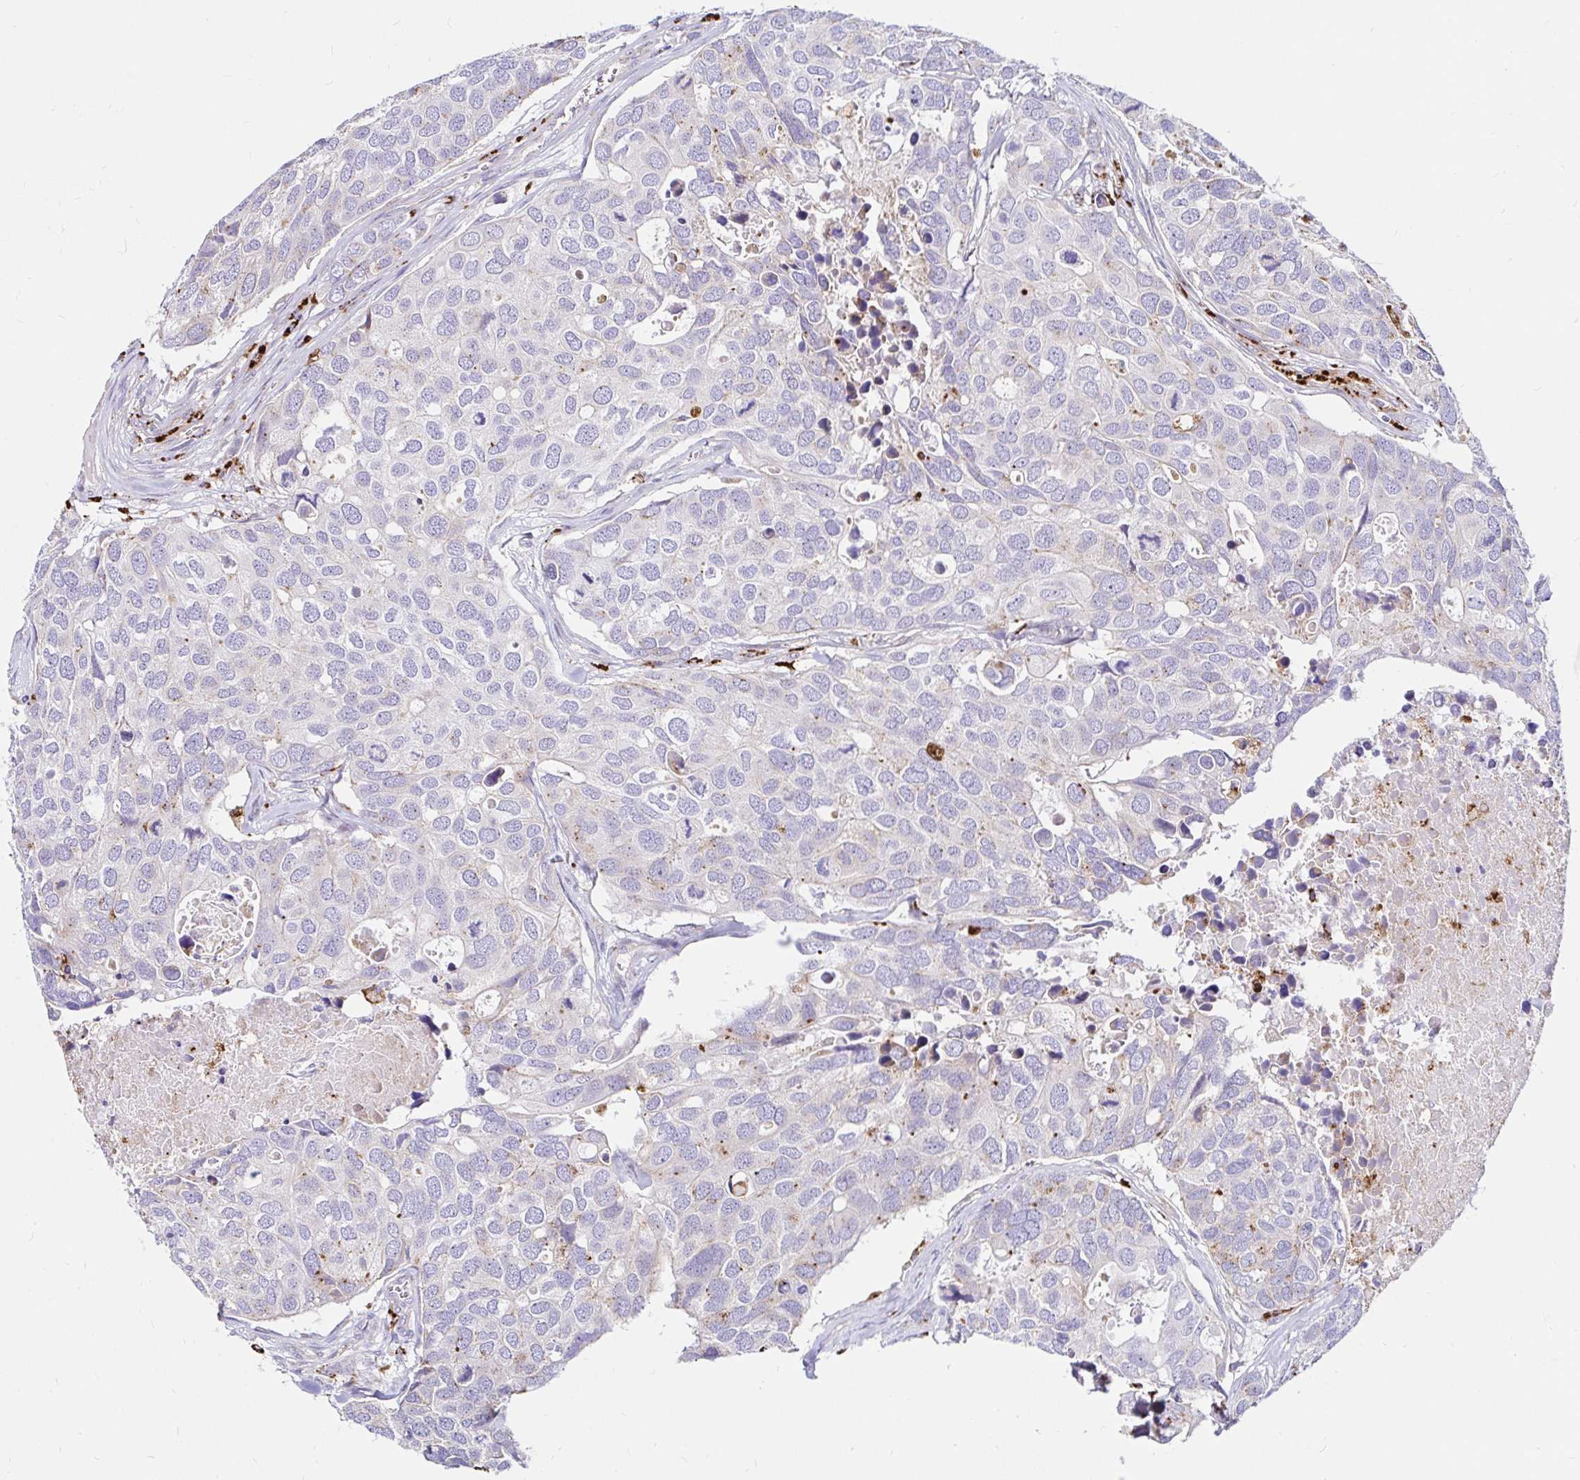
{"staining": {"intensity": "negative", "quantity": "none", "location": "none"}, "tissue": "breast cancer", "cell_type": "Tumor cells", "image_type": "cancer", "snomed": [{"axis": "morphology", "description": "Duct carcinoma"}, {"axis": "topography", "description": "Breast"}], "caption": "An immunohistochemistry (IHC) histopathology image of breast cancer (infiltrating ductal carcinoma) is shown. There is no staining in tumor cells of breast cancer (infiltrating ductal carcinoma).", "gene": "FUCA1", "patient": {"sex": "female", "age": 83}}